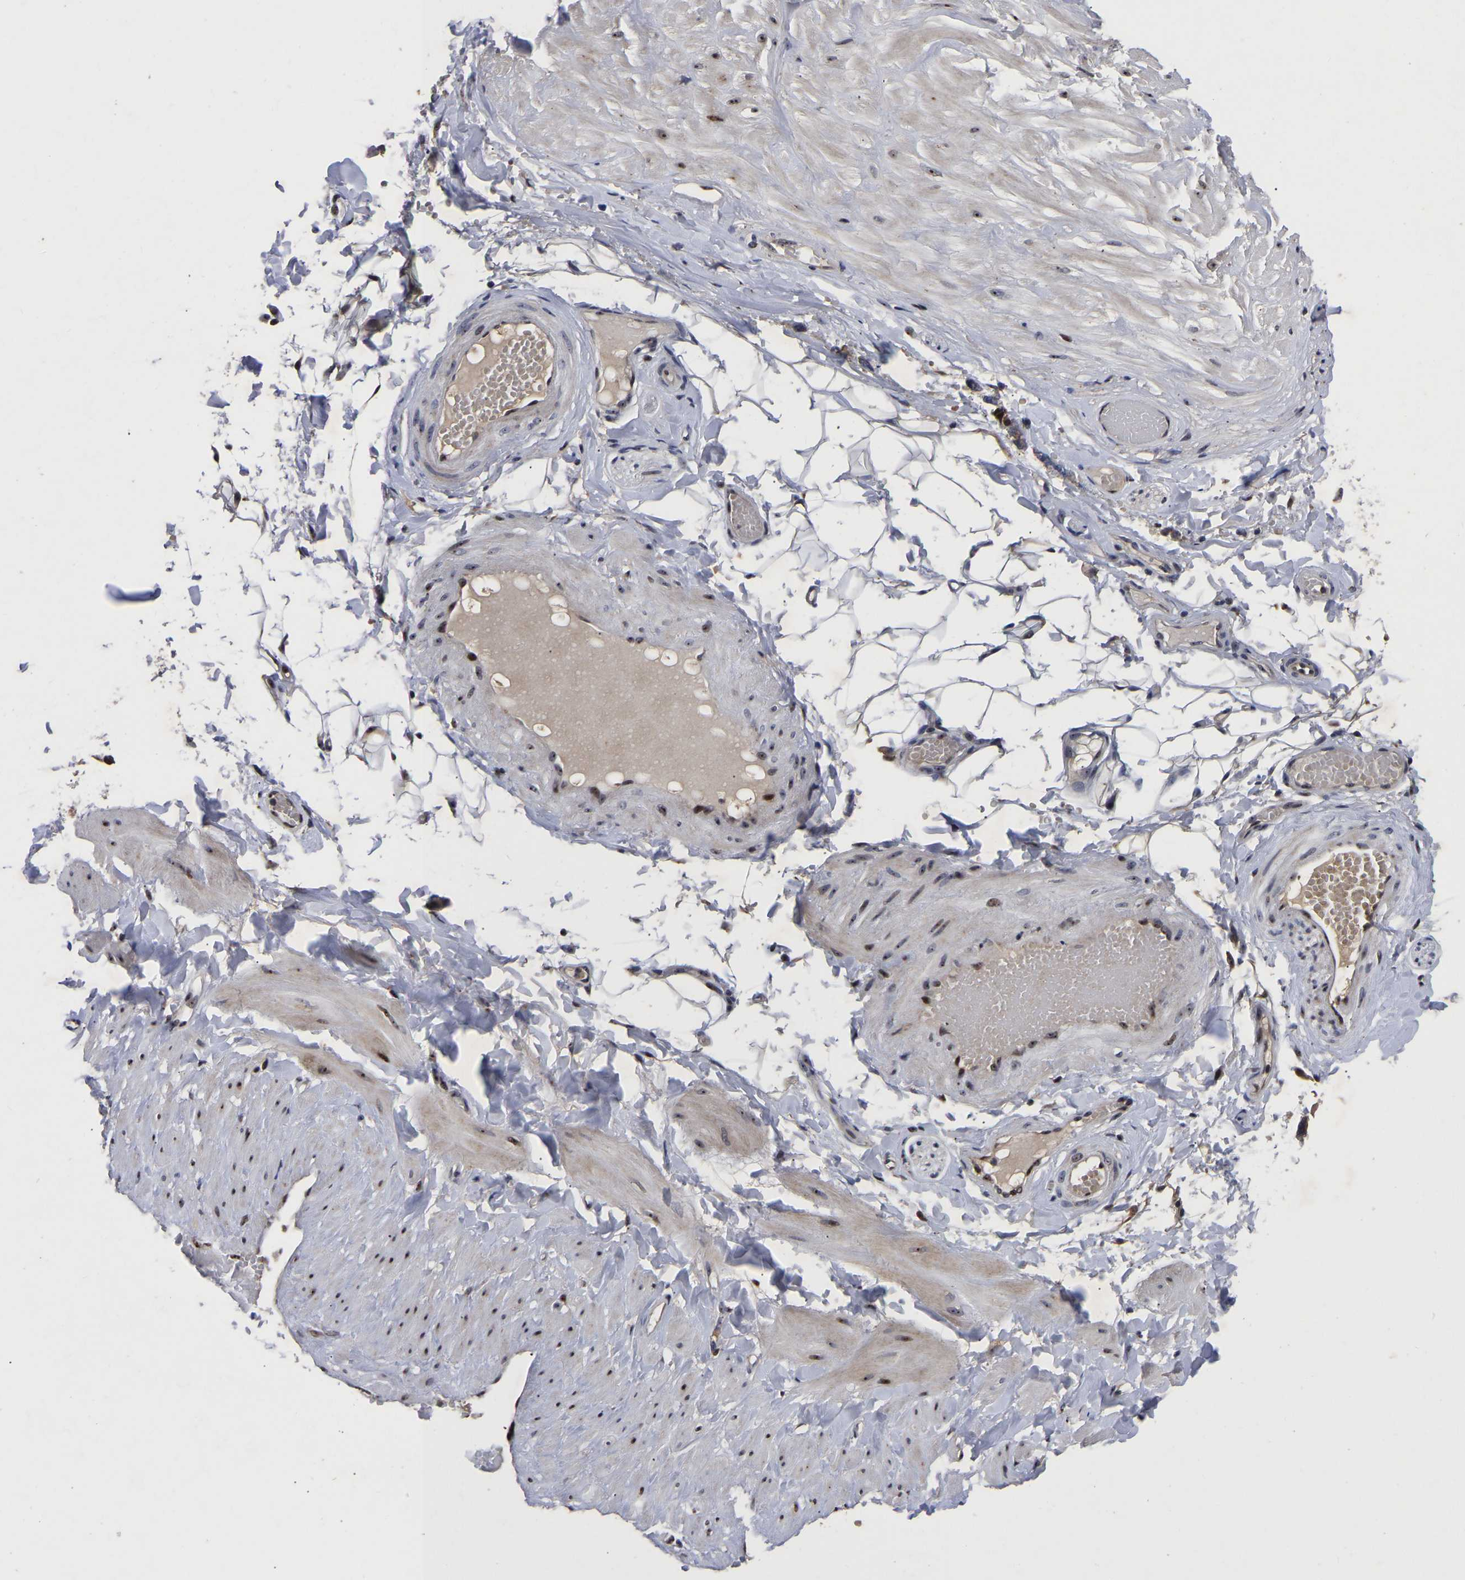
{"staining": {"intensity": "negative", "quantity": "none", "location": "none"}, "tissue": "adipose tissue", "cell_type": "Adipocytes", "image_type": "normal", "snomed": [{"axis": "morphology", "description": "Normal tissue, NOS"}, {"axis": "topography", "description": "Adipose tissue"}, {"axis": "topography", "description": "Vascular tissue"}, {"axis": "topography", "description": "Peripheral nerve tissue"}], "caption": "Immunohistochemical staining of unremarkable adipose tissue exhibits no significant expression in adipocytes. The staining is performed using DAB (3,3'-diaminobenzidine) brown chromogen with nuclei counter-stained in using hematoxylin.", "gene": "JUNB", "patient": {"sex": "male", "age": 25}}